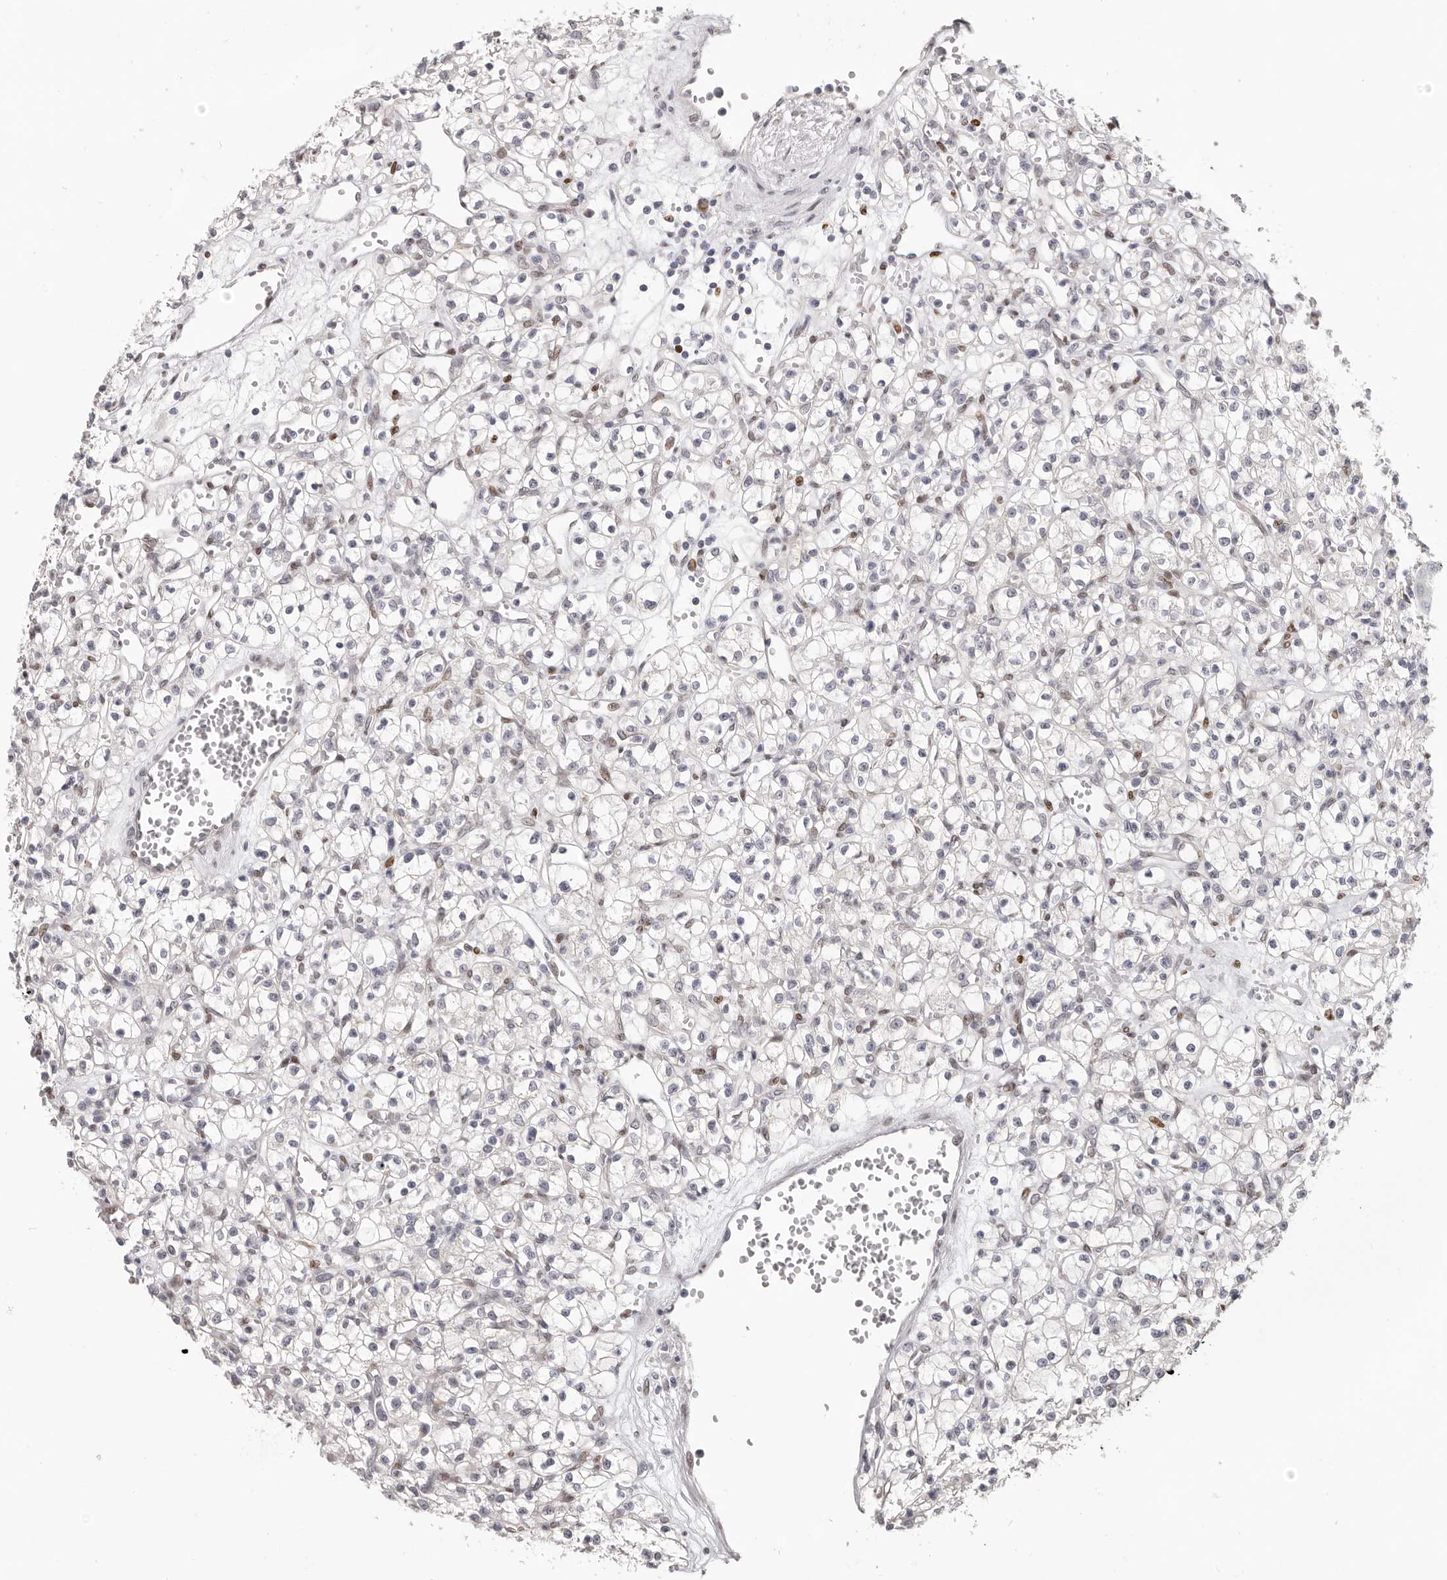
{"staining": {"intensity": "weak", "quantity": "<25%", "location": "nuclear"}, "tissue": "renal cancer", "cell_type": "Tumor cells", "image_type": "cancer", "snomed": [{"axis": "morphology", "description": "Adenocarcinoma, NOS"}, {"axis": "topography", "description": "Kidney"}], "caption": "The immunohistochemistry (IHC) histopathology image has no significant positivity in tumor cells of renal adenocarcinoma tissue.", "gene": "SRP19", "patient": {"sex": "female", "age": 59}}